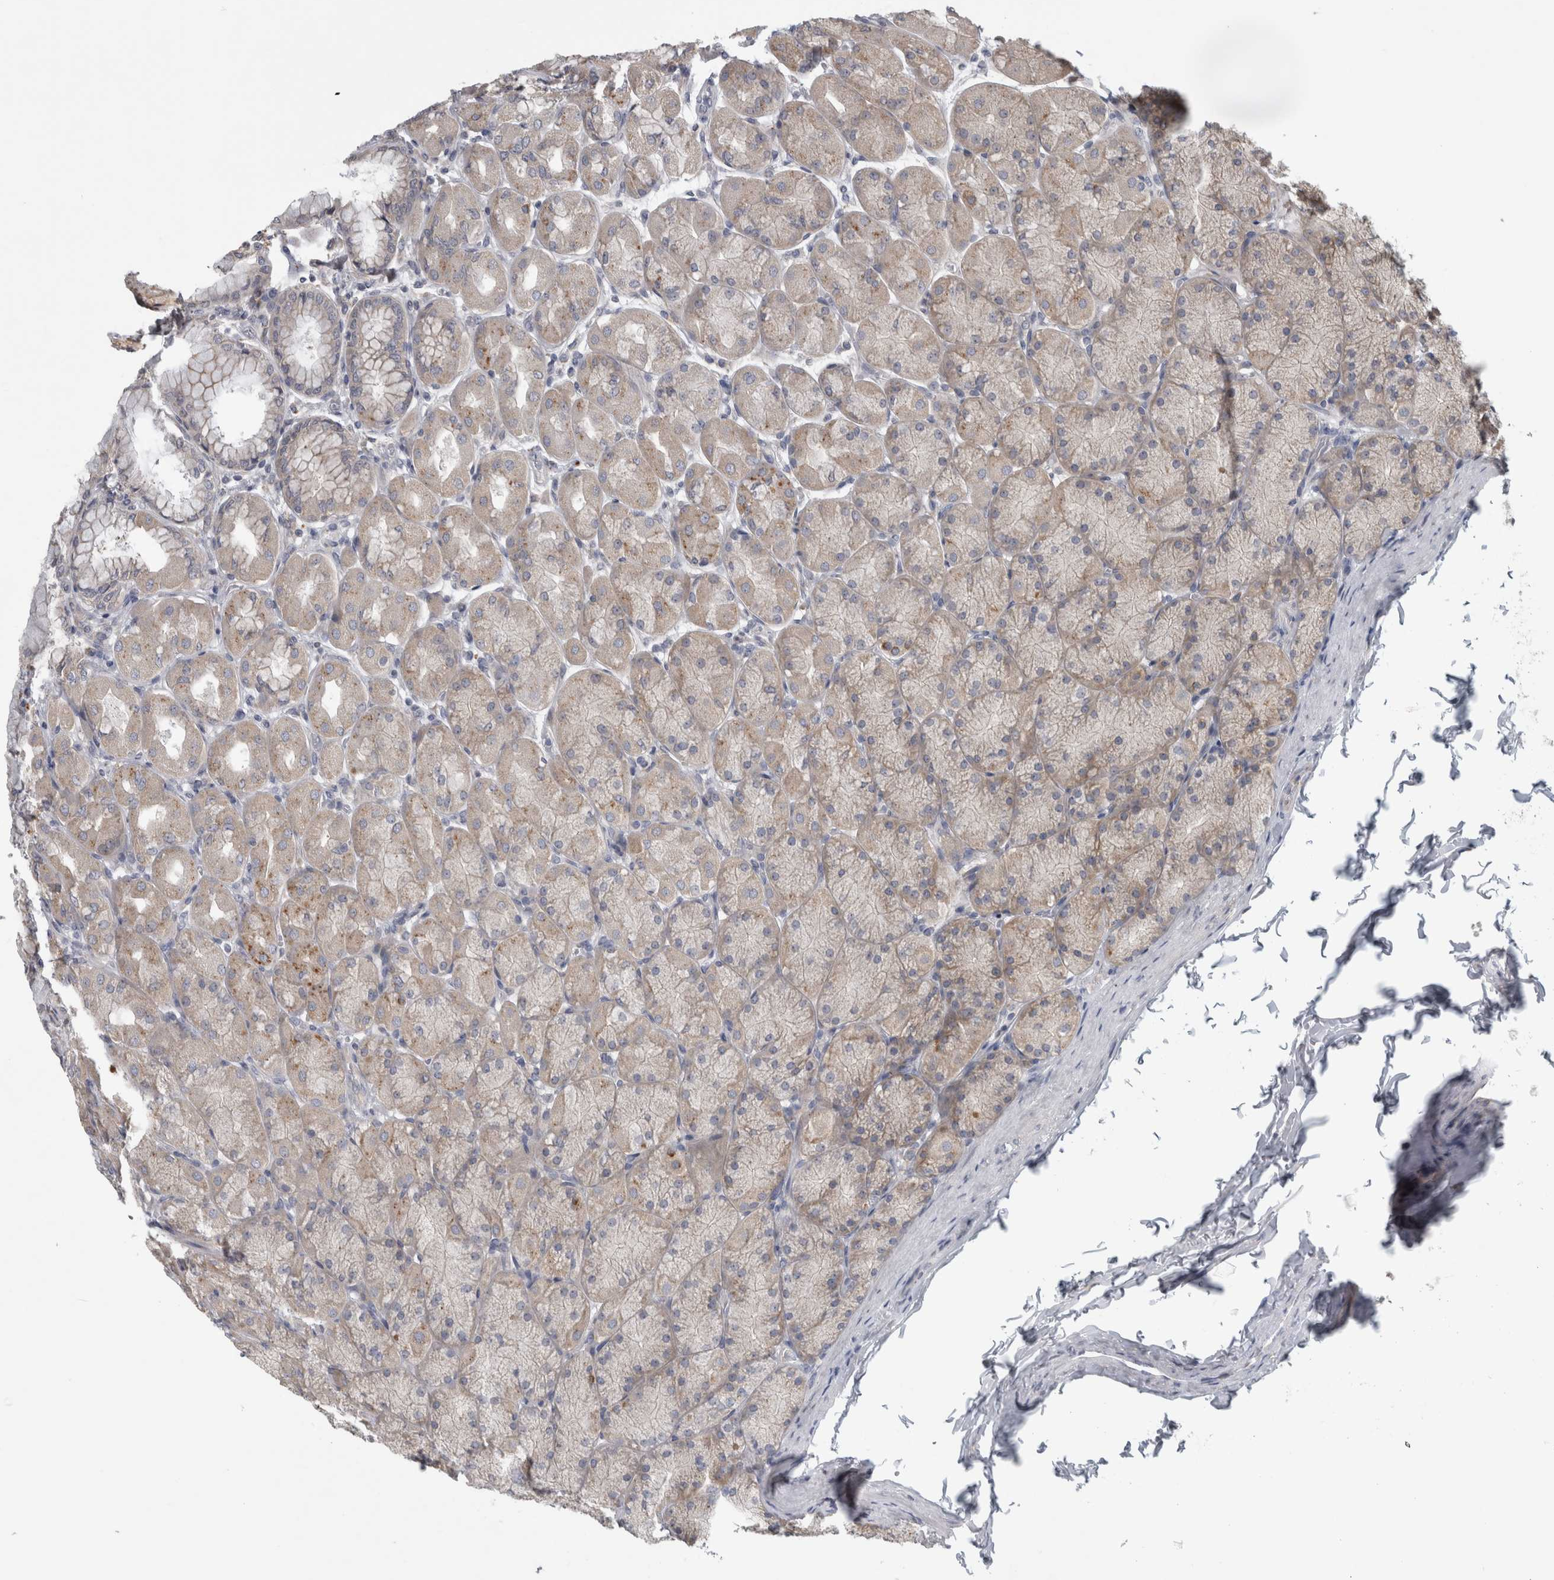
{"staining": {"intensity": "moderate", "quantity": "25%-75%", "location": "cytoplasmic/membranous"}, "tissue": "stomach", "cell_type": "Glandular cells", "image_type": "normal", "snomed": [{"axis": "morphology", "description": "Normal tissue, NOS"}, {"axis": "topography", "description": "Stomach, upper"}], "caption": "Moderate cytoplasmic/membranous positivity is identified in about 25%-75% of glandular cells in normal stomach.", "gene": "ATXN2", "patient": {"sex": "female", "age": 56}}